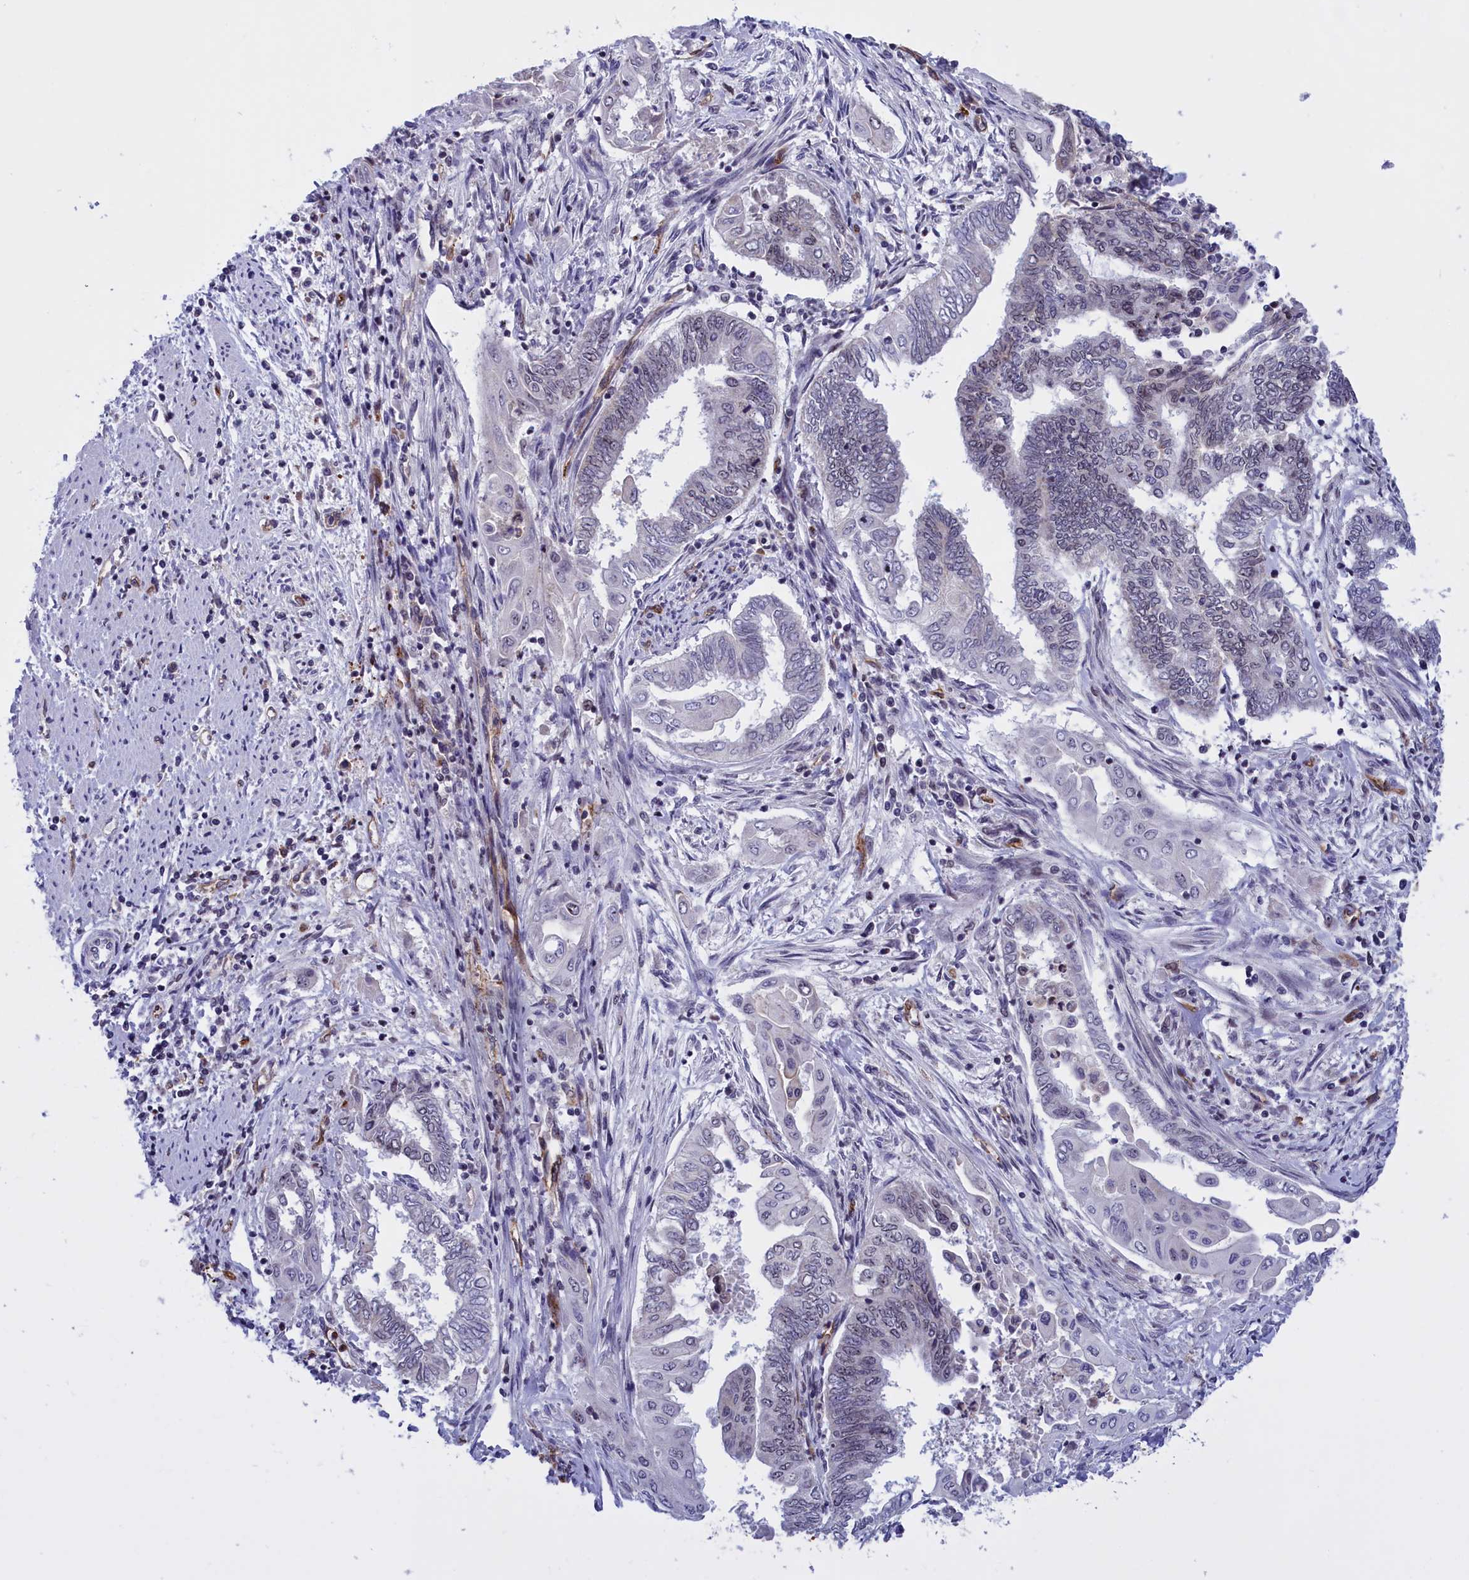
{"staining": {"intensity": "negative", "quantity": "none", "location": "none"}, "tissue": "endometrial cancer", "cell_type": "Tumor cells", "image_type": "cancer", "snomed": [{"axis": "morphology", "description": "Adenocarcinoma, NOS"}, {"axis": "topography", "description": "Uterus"}, {"axis": "topography", "description": "Endometrium"}], "caption": "IHC of endometrial adenocarcinoma exhibits no expression in tumor cells. (Immunohistochemistry, brightfield microscopy, high magnification).", "gene": "MPND", "patient": {"sex": "female", "age": 70}}